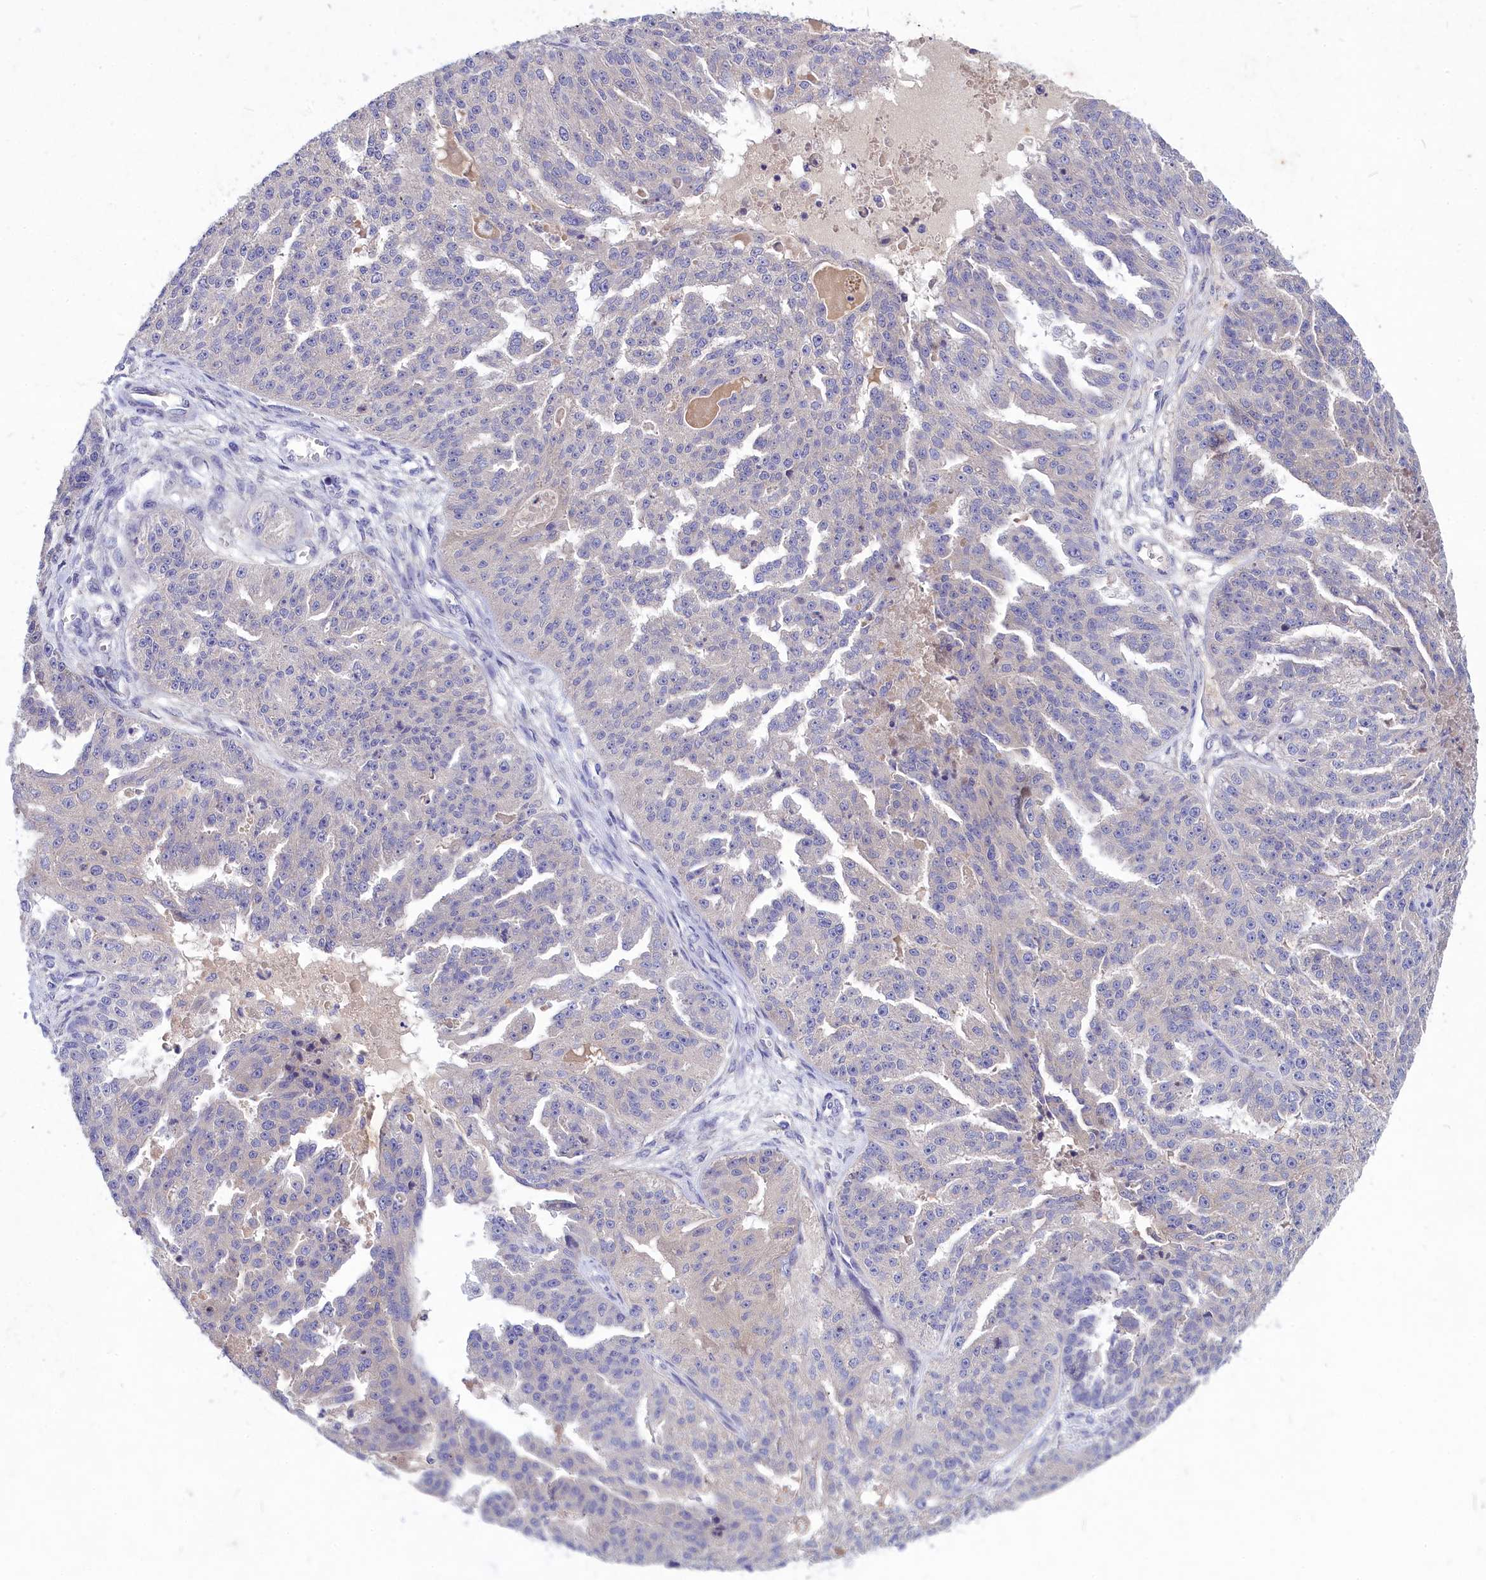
{"staining": {"intensity": "negative", "quantity": "none", "location": "none"}, "tissue": "ovarian cancer", "cell_type": "Tumor cells", "image_type": "cancer", "snomed": [{"axis": "morphology", "description": "Cystadenocarcinoma, serous, NOS"}, {"axis": "topography", "description": "Ovary"}], "caption": "Photomicrograph shows no protein staining in tumor cells of ovarian serous cystadenocarcinoma tissue.", "gene": "DEFB119", "patient": {"sex": "female", "age": 58}}